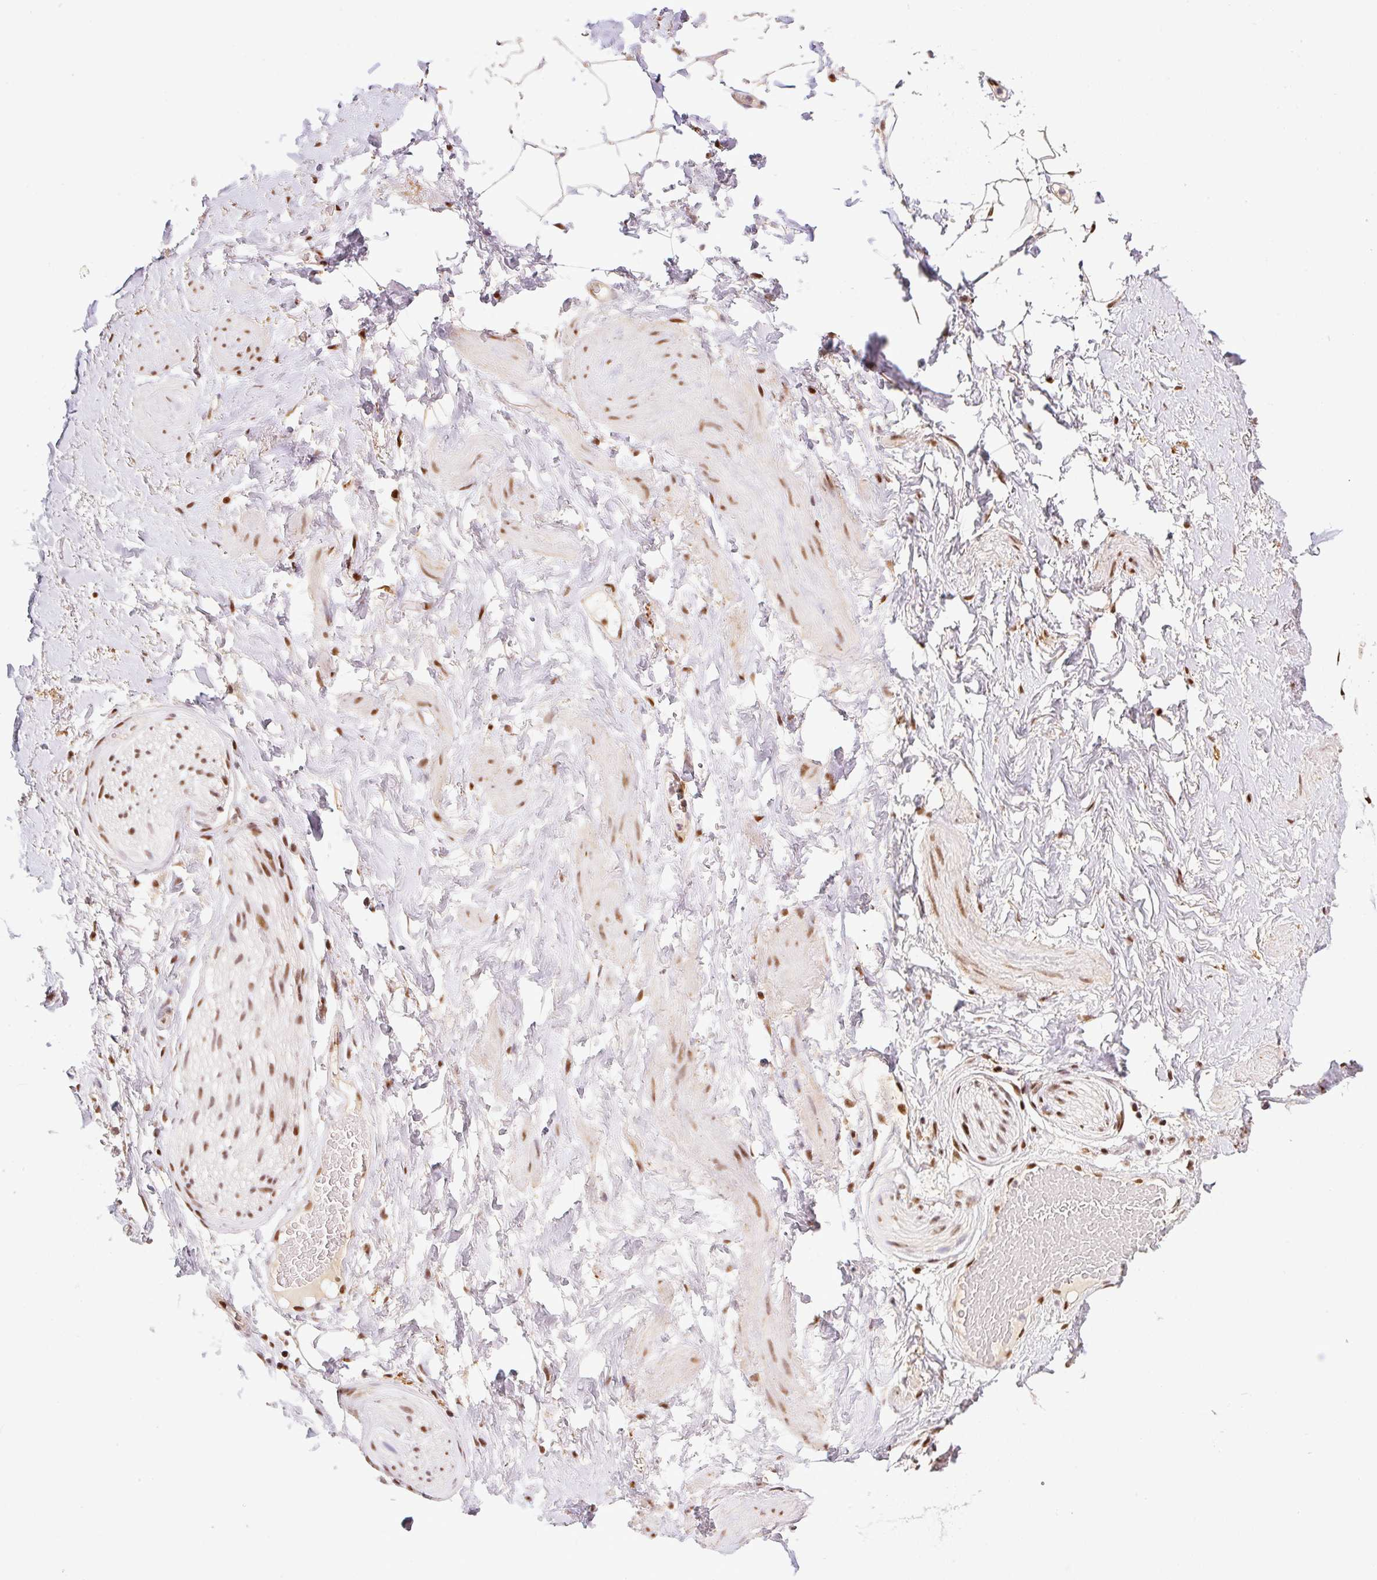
{"staining": {"intensity": "negative", "quantity": "none", "location": "none"}, "tissue": "adipose tissue", "cell_type": "Adipocytes", "image_type": "normal", "snomed": [{"axis": "morphology", "description": "Normal tissue, NOS"}, {"axis": "topography", "description": "Vagina"}, {"axis": "topography", "description": "Peripheral nerve tissue"}], "caption": "The photomicrograph exhibits no significant staining in adipocytes of adipose tissue. (Stains: DAB (3,3'-diaminobenzidine) immunohistochemistry with hematoxylin counter stain, Microscopy: brightfield microscopy at high magnification).", "gene": "GPR139", "patient": {"sex": "female", "age": 71}}